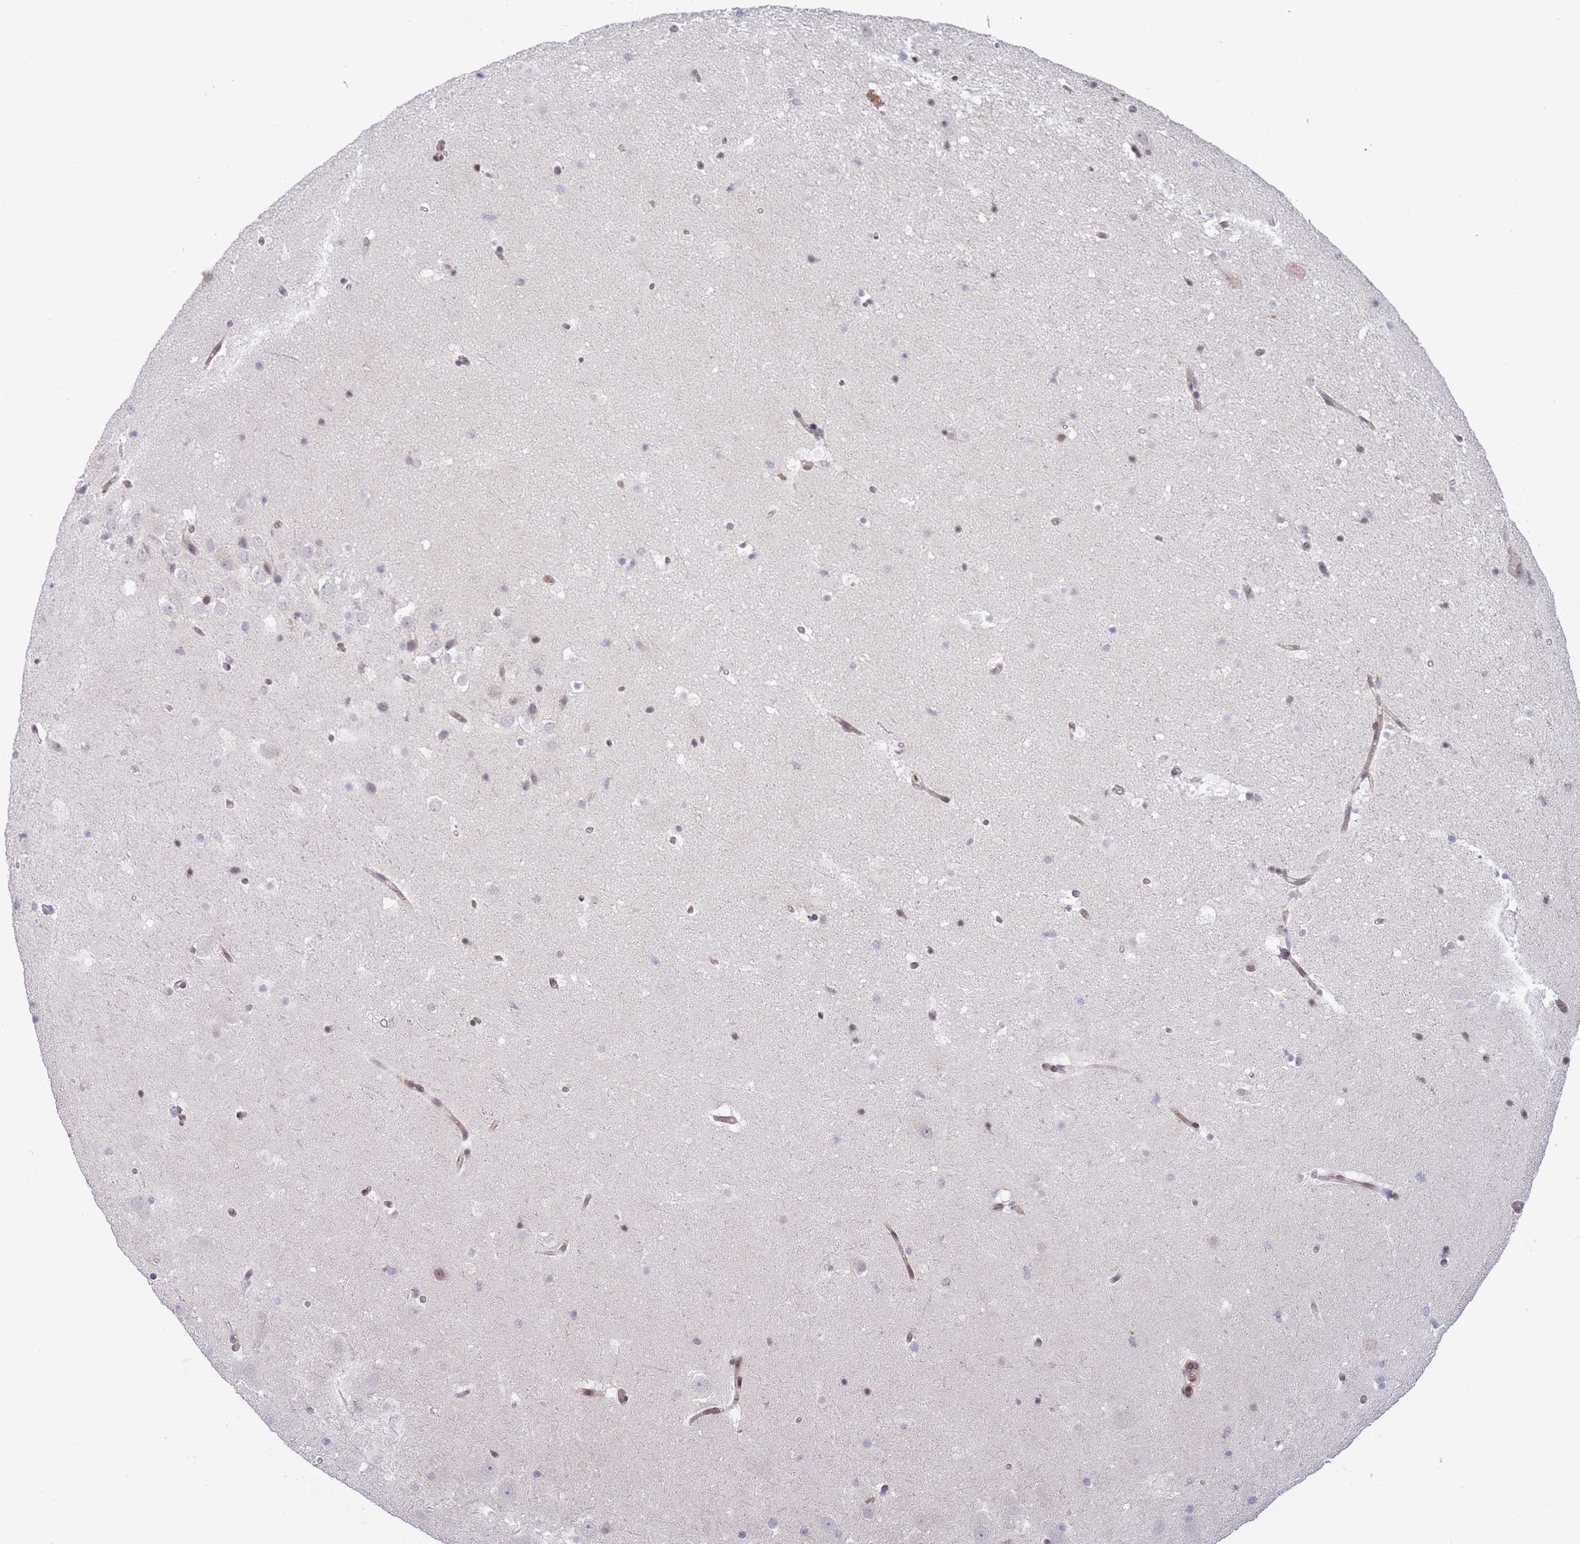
{"staining": {"intensity": "negative", "quantity": "none", "location": "none"}, "tissue": "hippocampus", "cell_type": "Glial cells", "image_type": "normal", "snomed": [{"axis": "morphology", "description": "Normal tissue, NOS"}, {"axis": "topography", "description": "Hippocampus"}], "caption": "Image shows no significant protein expression in glial cells of normal hippocampus.", "gene": "SLC35F5", "patient": {"sex": "male", "age": 37}}